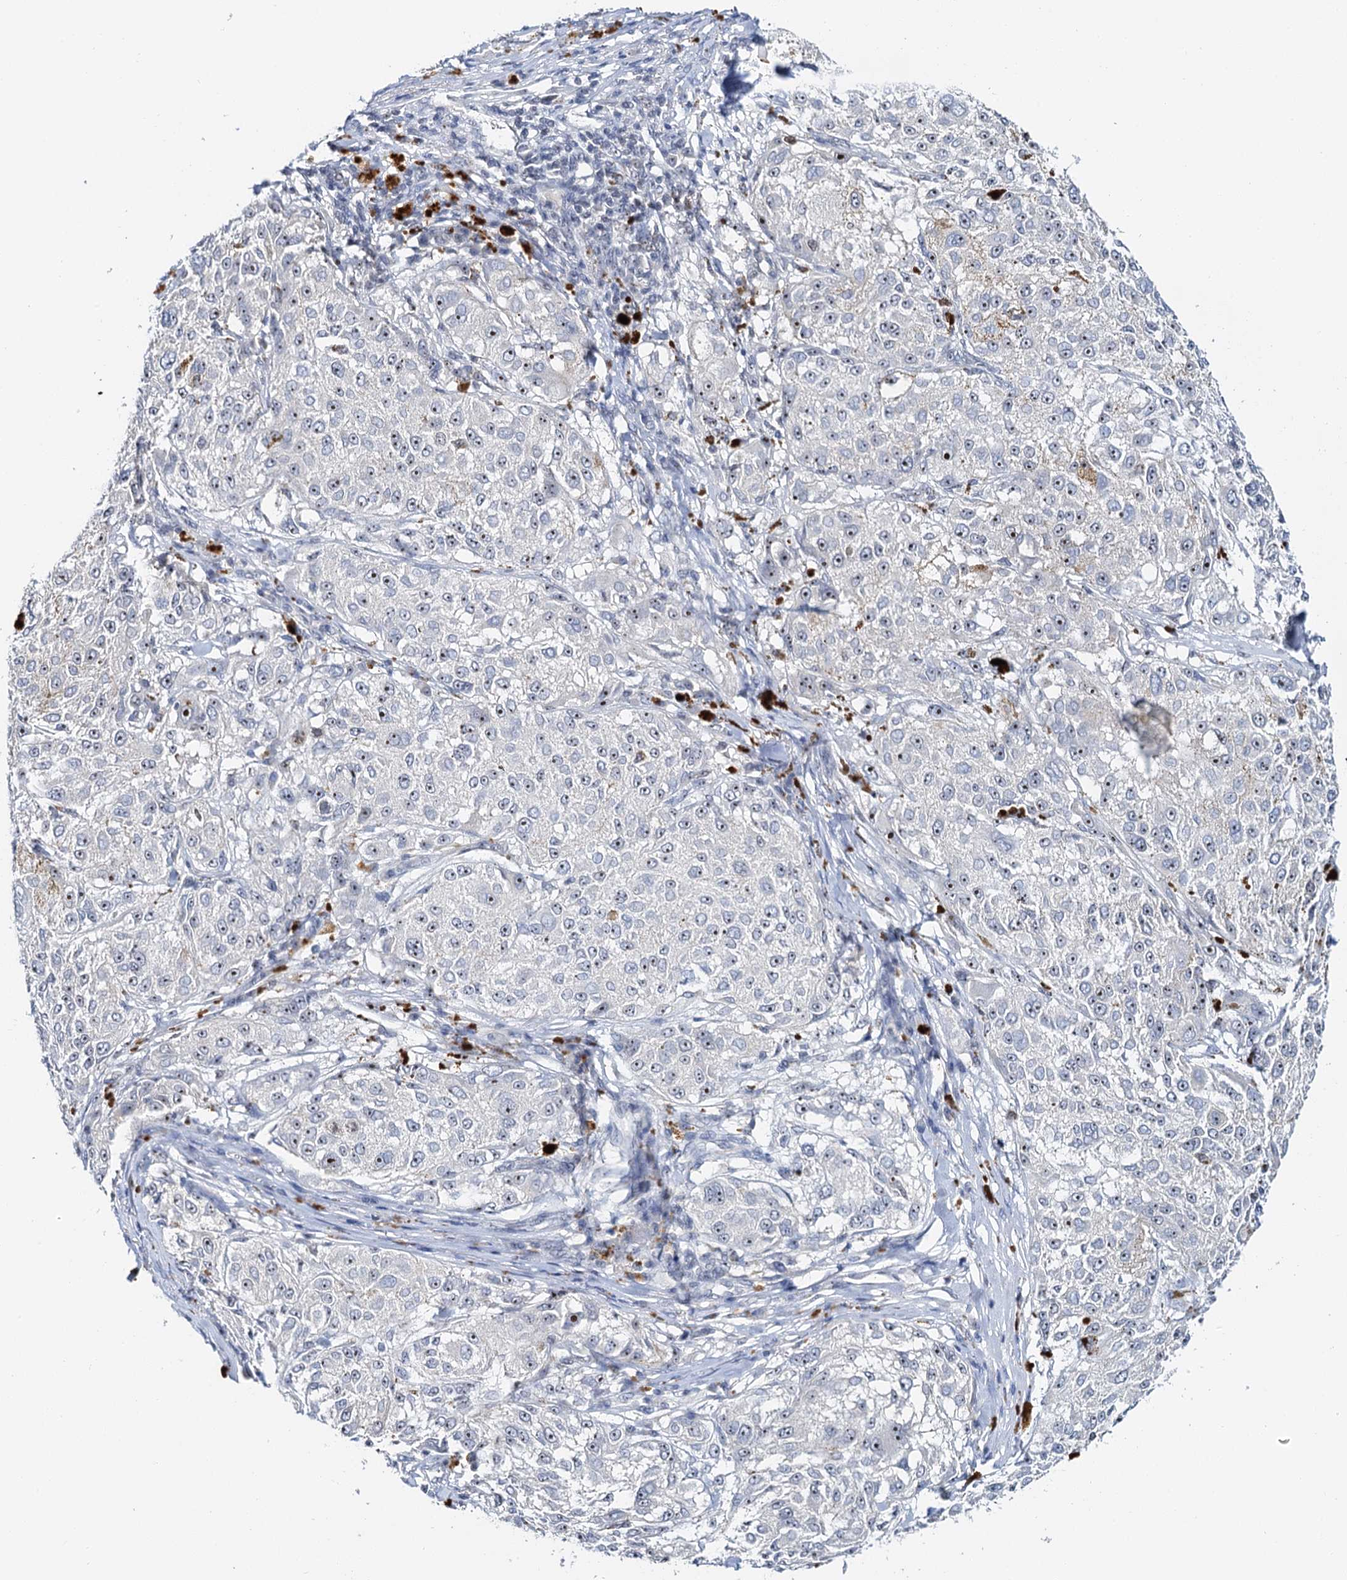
{"staining": {"intensity": "negative", "quantity": "none", "location": "none"}, "tissue": "melanoma", "cell_type": "Tumor cells", "image_type": "cancer", "snomed": [{"axis": "morphology", "description": "Necrosis, NOS"}, {"axis": "morphology", "description": "Malignant melanoma, NOS"}, {"axis": "topography", "description": "Skin"}], "caption": "This is an IHC micrograph of melanoma. There is no staining in tumor cells.", "gene": "NOP2", "patient": {"sex": "female", "age": 87}}